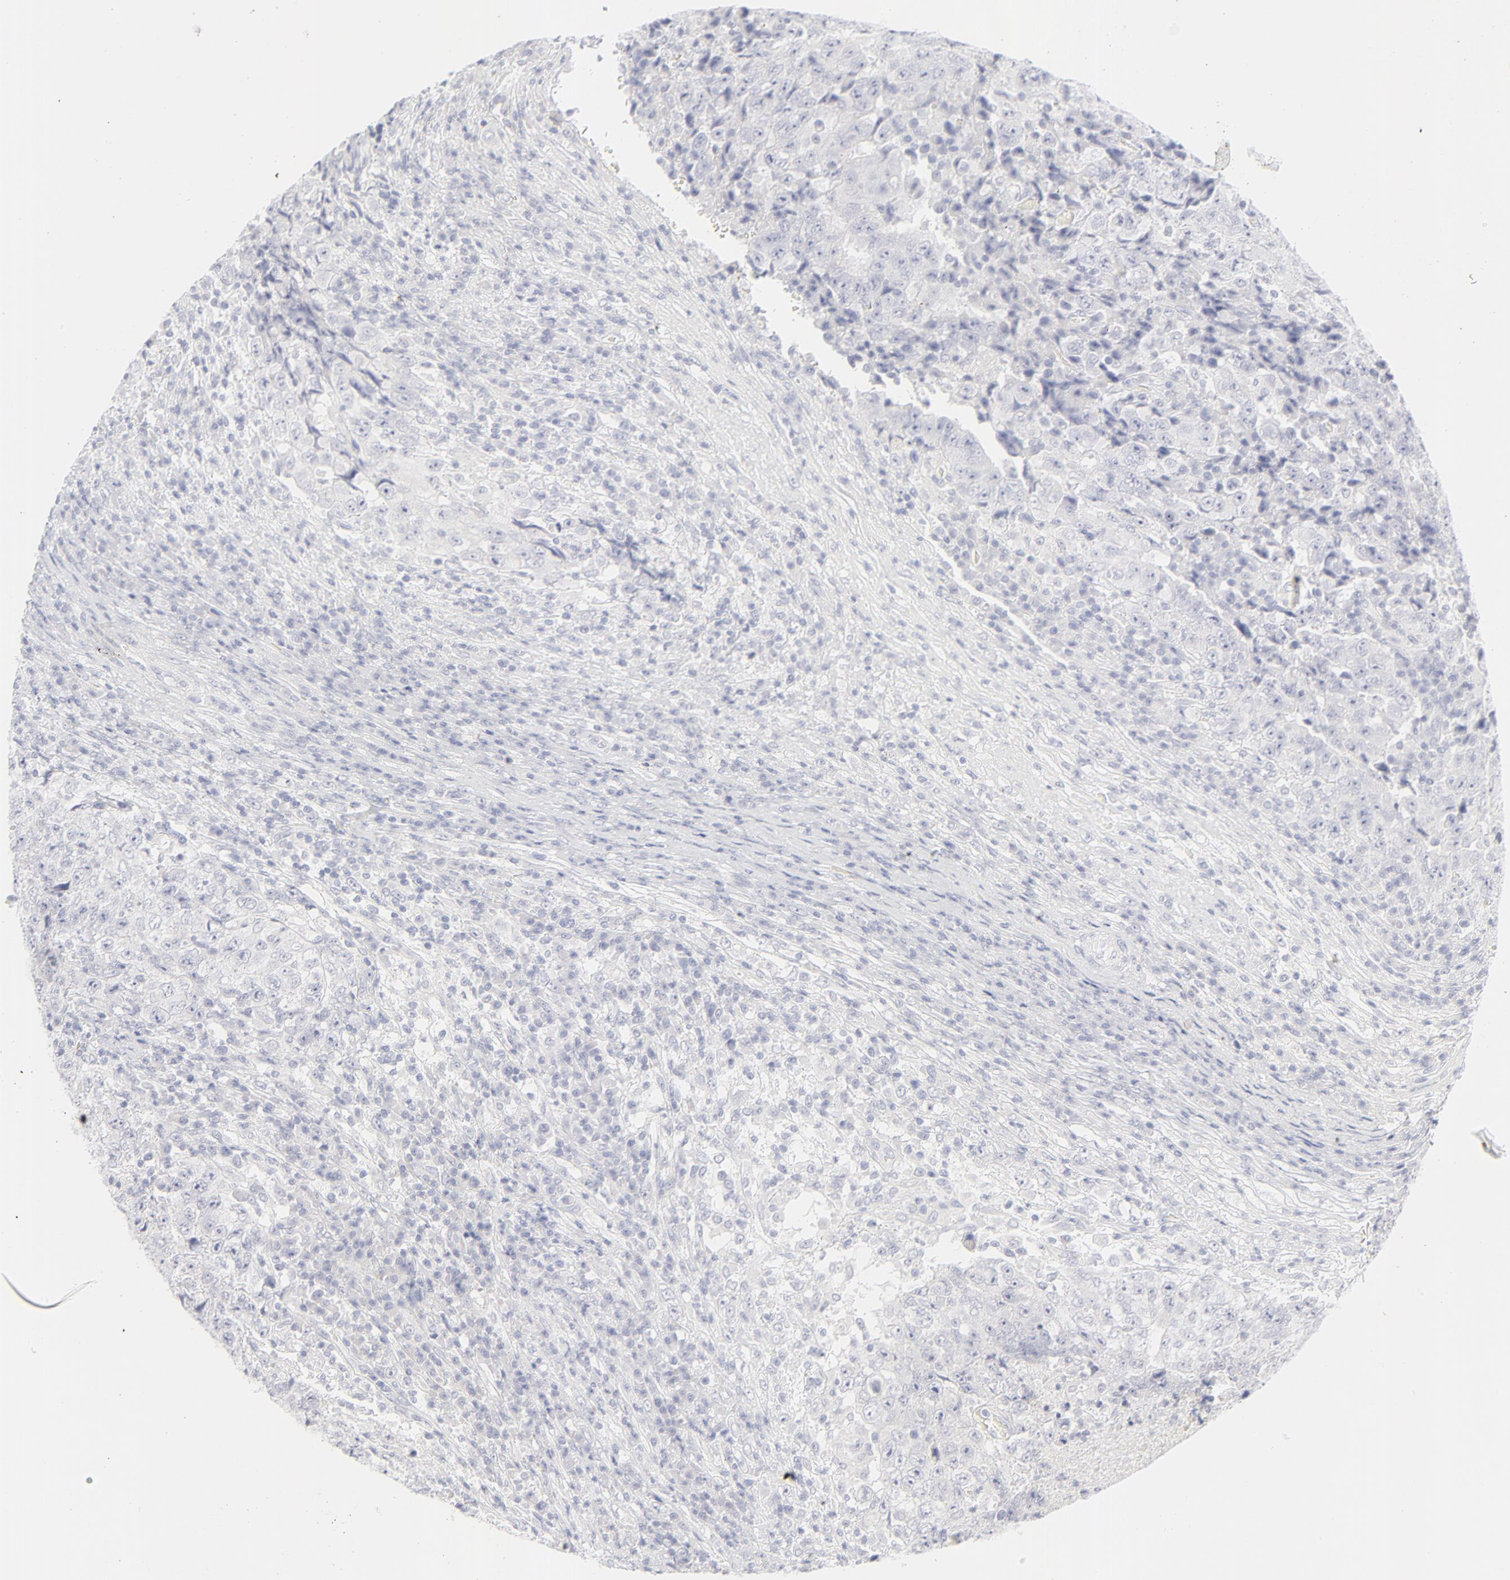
{"staining": {"intensity": "negative", "quantity": "none", "location": "none"}, "tissue": "testis cancer", "cell_type": "Tumor cells", "image_type": "cancer", "snomed": [{"axis": "morphology", "description": "Necrosis, NOS"}, {"axis": "morphology", "description": "Carcinoma, Embryonal, NOS"}, {"axis": "topography", "description": "Testis"}], "caption": "High power microscopy histopathology image of an IHC photomicrograph of testis cancer, revealing no significant positivity in tumor cells. (DAB immunohistochemistry visualized using brightfield microscopy, high magnification).", "gene": "NPNT", "patient": {"sex": "male", "age": 19}}